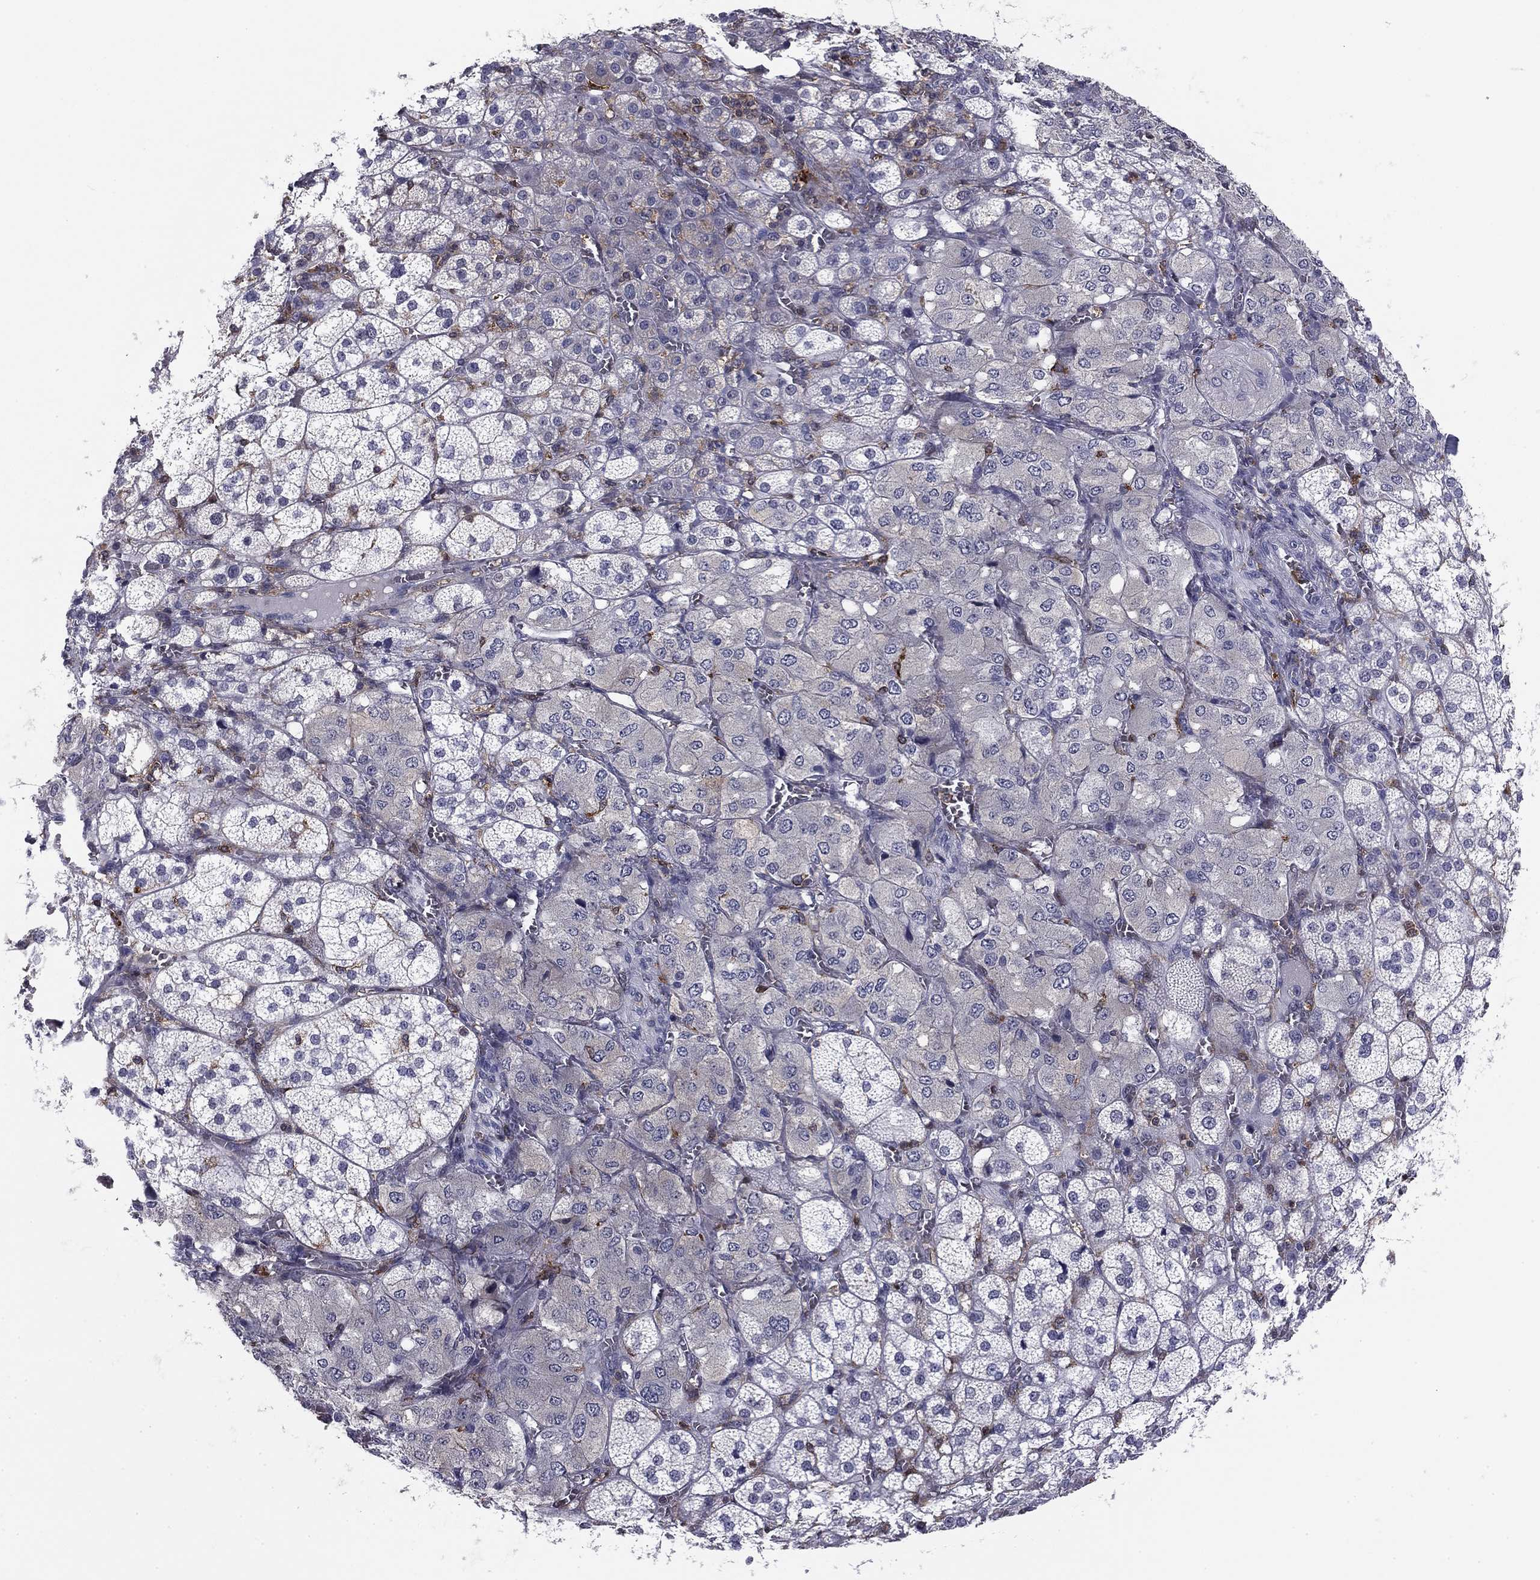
{"staining": {"intensity": "negative", "quantity": "none", "location": "none"}, "tissue": "adrenal gland", "cell_type": "Glandular cells", "image_type": "normal", "snomed": [{"axis": "morphology", "description": "Normal tissue, NOS"}, {"axis": "topography", "description": "Adrenal gland"}], "caption": "Protein analysis of benign adrenal gland shows no significant positivity in glandular cells. The staining was performed using DAB to visualize the protein expression in brown, while the nuclei were stained in blue with hematoxylin (Magnification: 20x).", "gene": "PLCB2", "patient": {"sex": "female", "age": 60}}